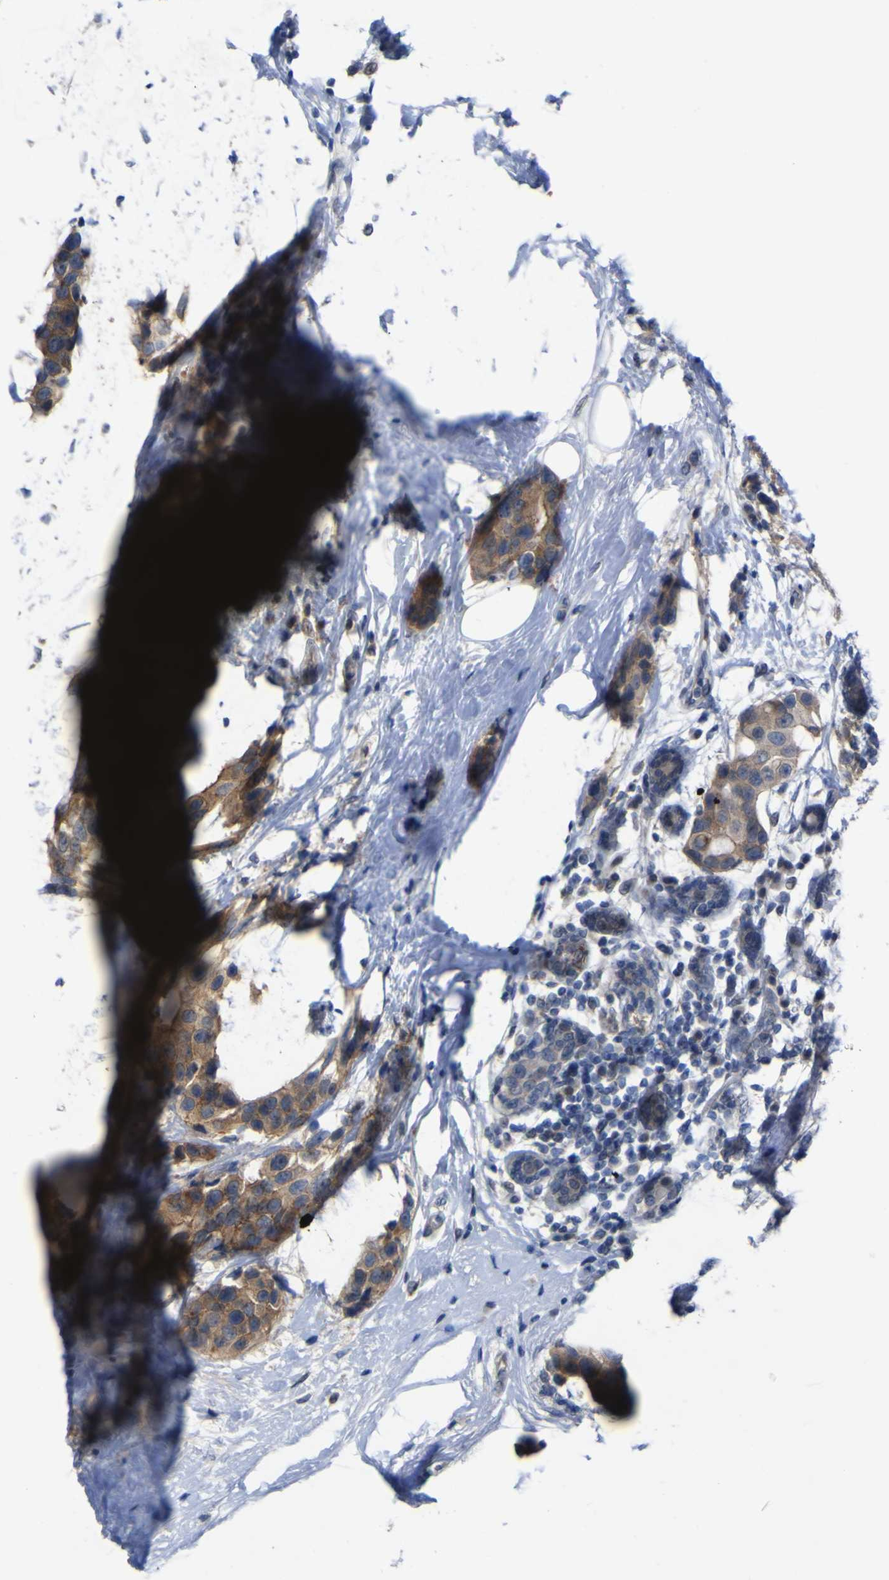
{"staining": {"intensity": "moderate", "quantity": "25%-75%", "location": "cytoplasmic/membranous"}, "tissue": "breast cancer", "cell_type": "Tumor cells", "image_type": "cancer", "snomed": [{"axis": "morphology", "description": "Normal tissue, NOS"}, {"axis": "morphology", "description": "Duct carcinoma"}, {"axis": "topography", "description": "Breast"}], "caption": "DAB (3,3'-diaminobenzidine) immunohistochemical staining of breast invasive ductal carcinoma exhibits moderate cytoplasmic/membranous protein staining in approximately 25%-75% of tumor cells.", "gene": "NAV1", "patient": {"sex": "female", "age": 39}}